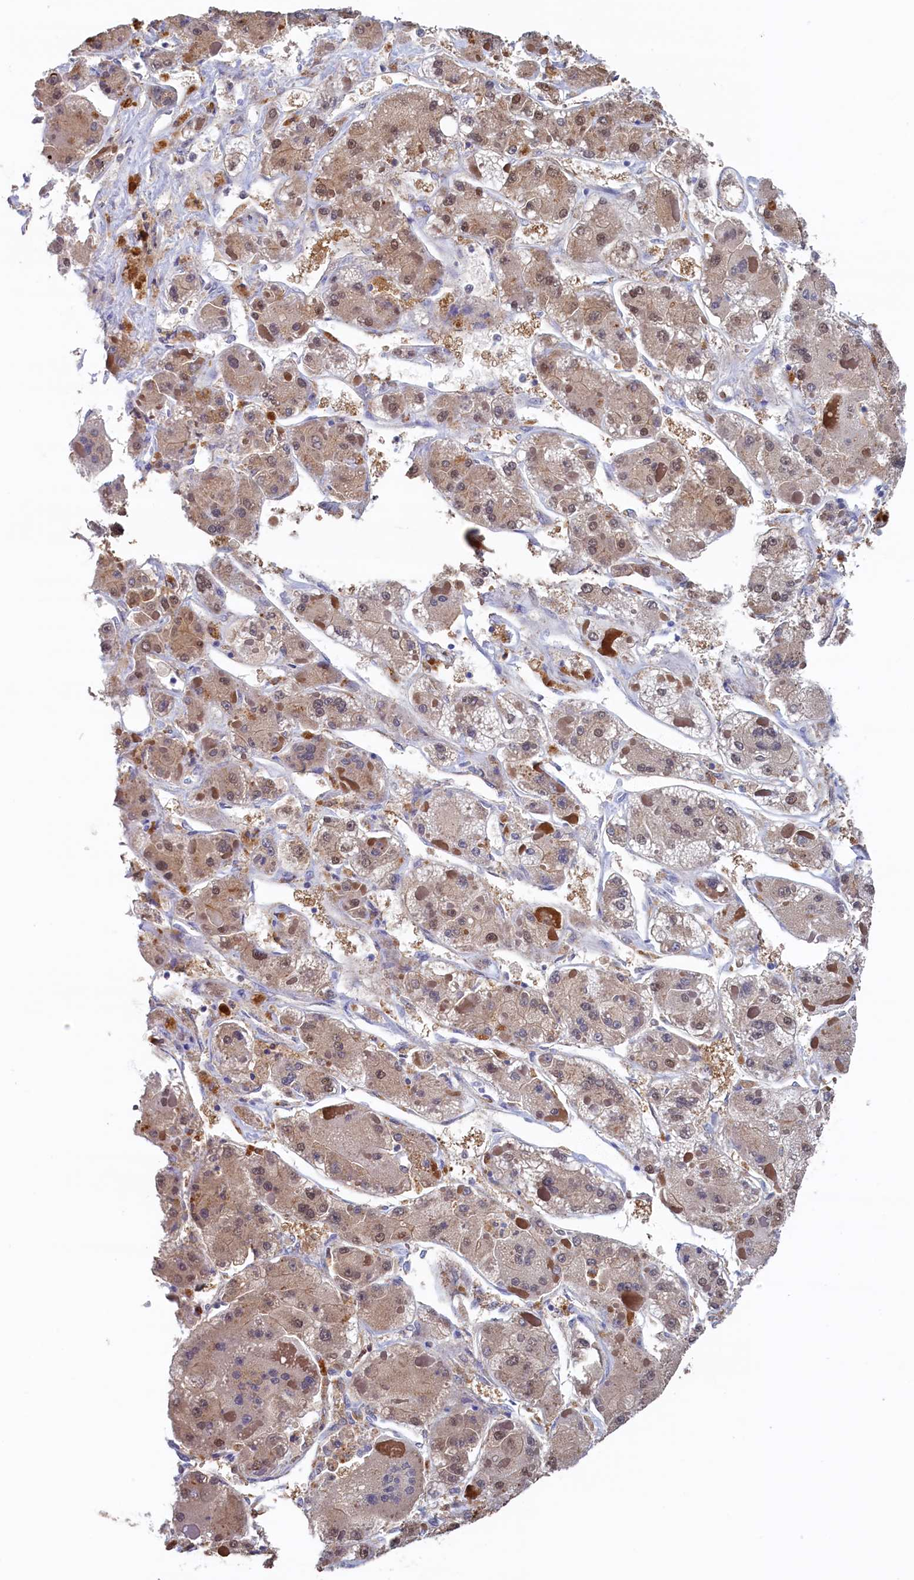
{"staining": {"intensity": "weak", "quantity": ">75%", "location": "cytoplasmic/membranous,nuclear"}, "tissue": "liver cancer", "cell_type": "Tumor cells", "image_type": "cancer", "snomed": [{"axis": "morphology", "description": "Carcinoma, Hepatocellular, NOS"}, {"axis": "topography", "description": "Liver"}], "caption": "Liver hepatocellular carcinoma stained for a protein (brown) demonstrates weak cytoplasmic/membranous and nuclear positive positivity in about >75% of tumor cells.", "gene": "AHCY", "patient": {"sex": "female", "age": 73}}